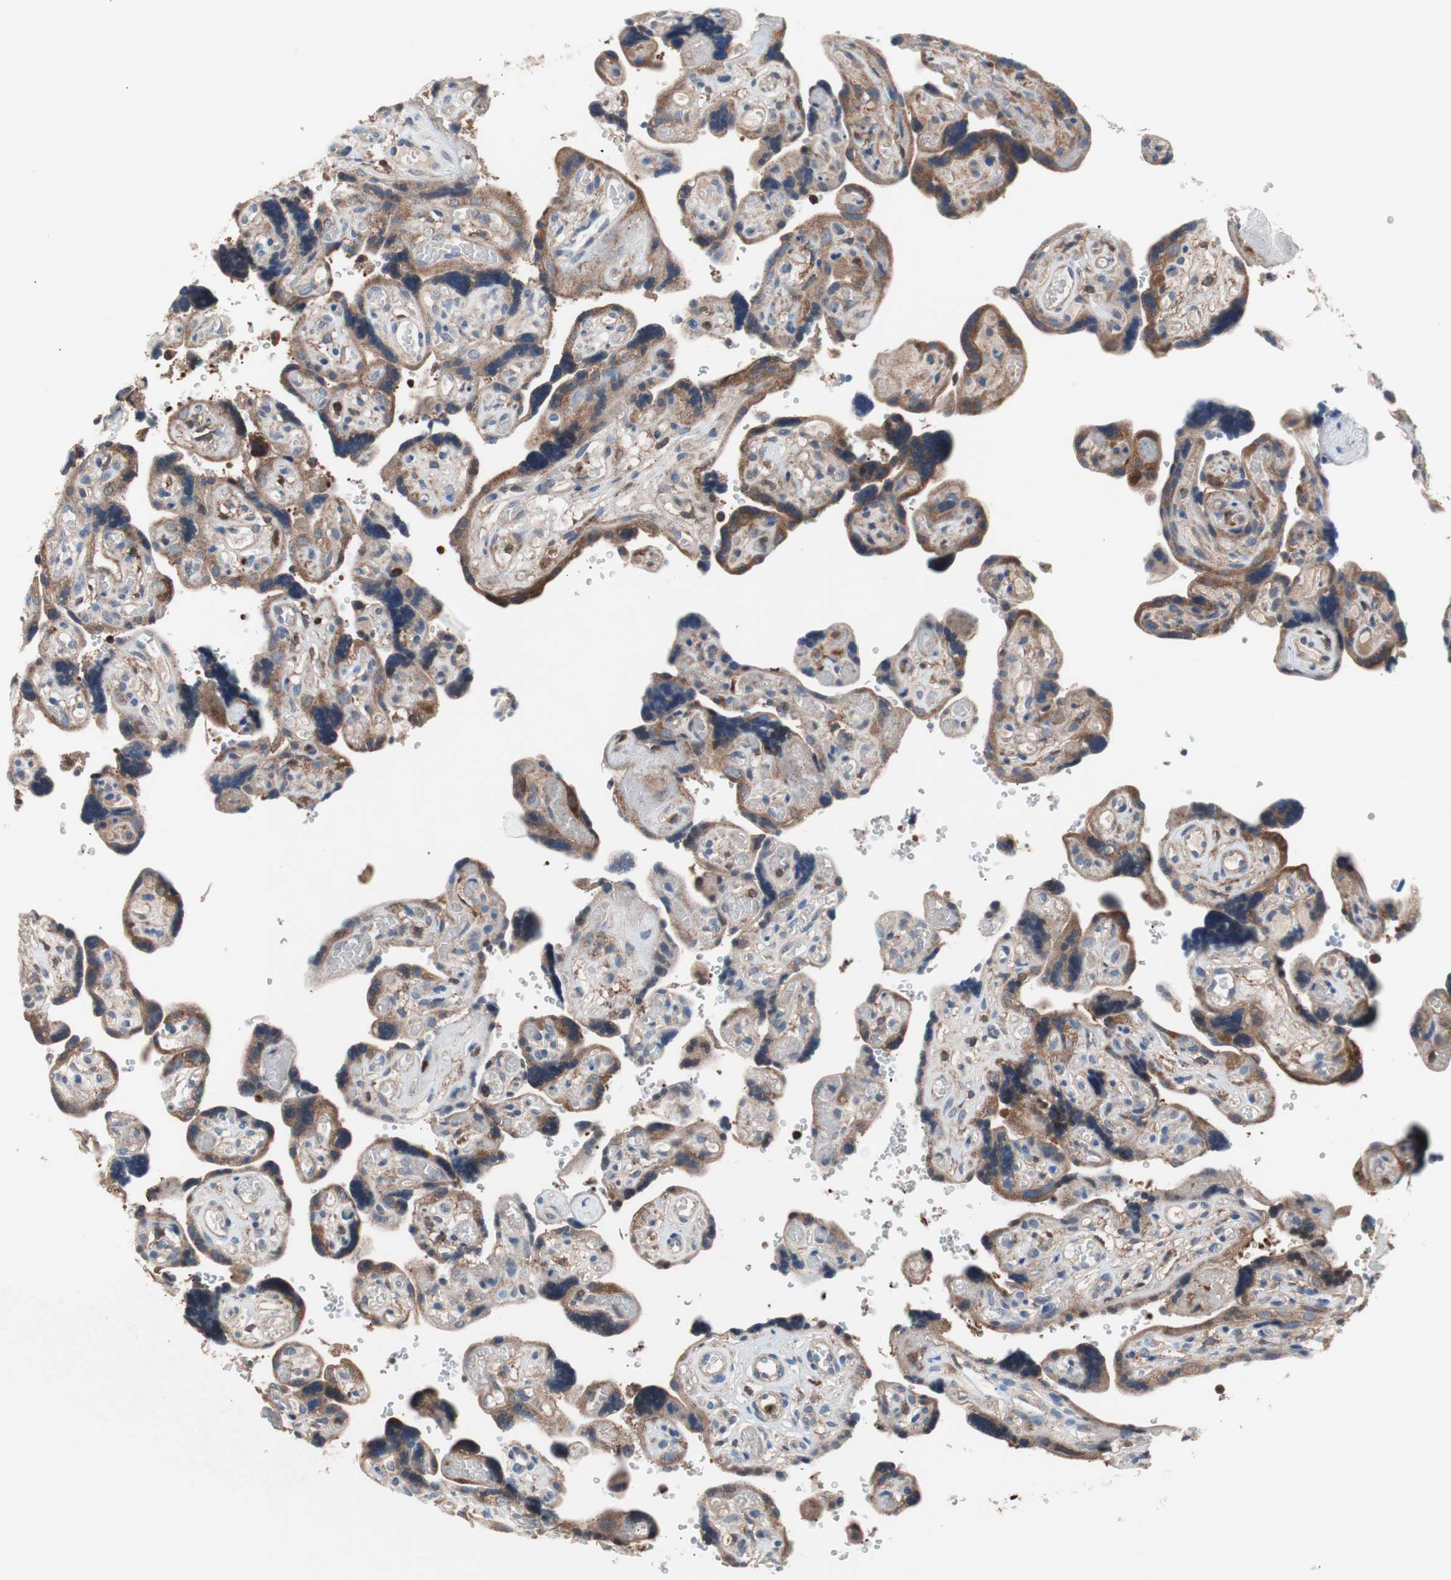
{"staining": {"intensity": "strong", "quantity": ">75%", "location": "cytoplasmic/membranous"}, "tissue": "placenta", "cell_type": "Trophoblastic cells", "image_type": "normal", "snomed": [{"axis": "morphology", "description": "Normal tissue, NOS"}, {"axis": "topography", "description": "Placenta"}], "caption": "Human placenta stained with a protein marker exhibits strong staining in trophoblastic cells.", "gene": "PIK3R1", "patient": {"sex": "female", "age": 30}}